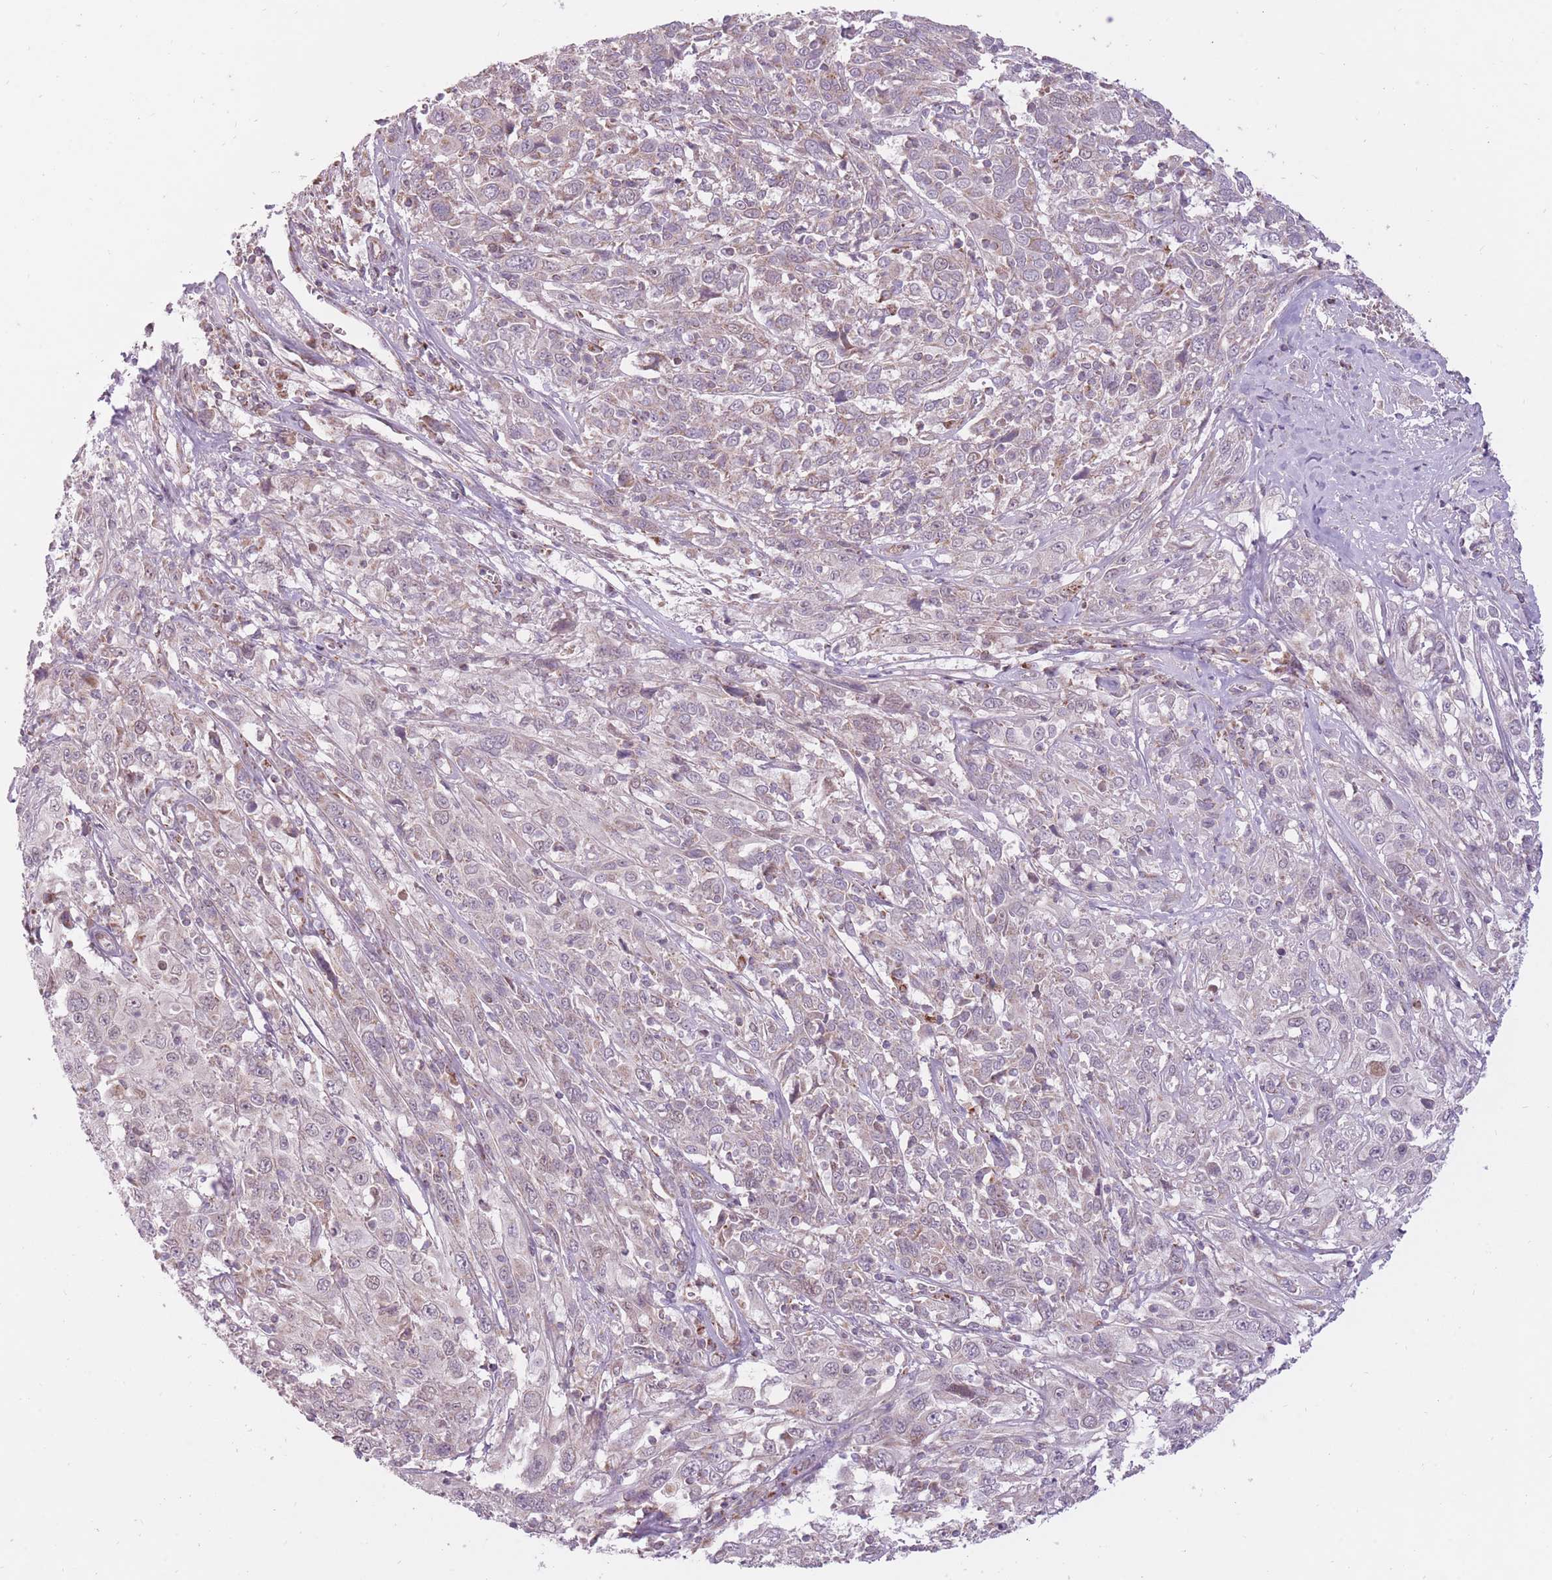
{"staining": {"intensity": "weak", "quantity": "<25%", "location": "cytoplasmic/membranous"}, "tissue": "cervical cancer", "cell_type": "Tumor cells", "image_type": "cancer", "snomed": [{"axis": "morphology", "description": "Squamous cell carcinoma, NOS"}, {"axis": "topography", "description": "Cervix"}], "caption": "High power microscopy micrograph of an immunohistochemistry (IHC) micrograph of squamous cell carcinoma (cervical), revealing no significant positivity in tumor cells.", "gene": "LIN7C", "patient": {"sex": "female", "age": 46}}